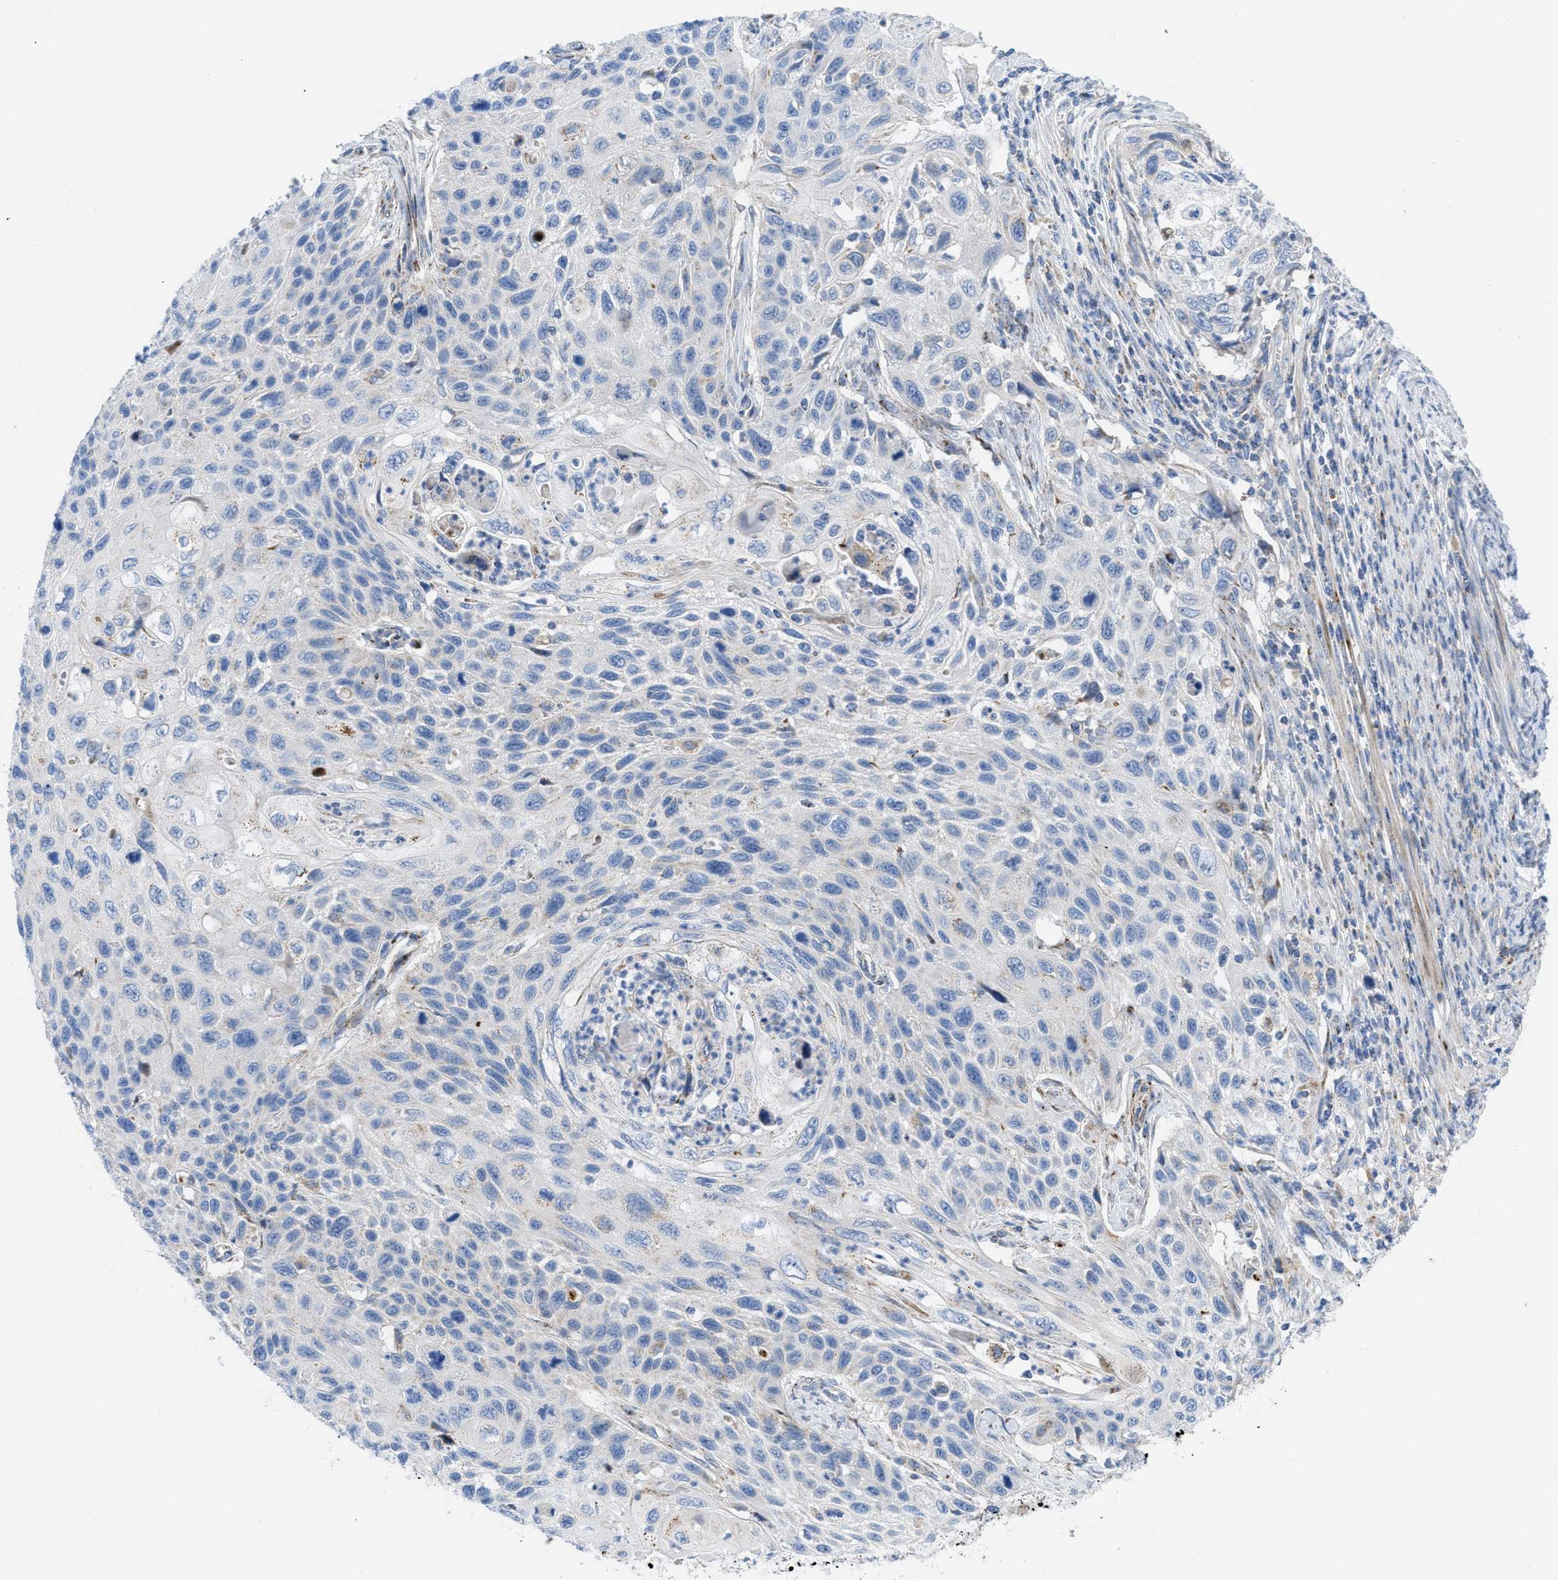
{"staining": {"intensity": "negative", "quantity": "none", "location": "none"}, "tissue": "cervical cancer", "cell_type": "Tumor cells", "image_type": "cancer", "snomed": [{"axis": "morphology", "description": "Squamous cell carcinoma, NOS"}, {"axis": "topography", "description": "Cervix"}], "caption": "Immunohistochemistry (IHC) of cervical cancer (squamous cell carcinoma) exhibits no staining in tumor cells. Brightfield microscopy of immunohistochemistry stained with DAB (3,3'-diaminobenzidine) (brown) and hematoxylin (blue), captured at high magnification.", "gene": "RBBP9", "patient": {"sex": "female", "age": 70}}